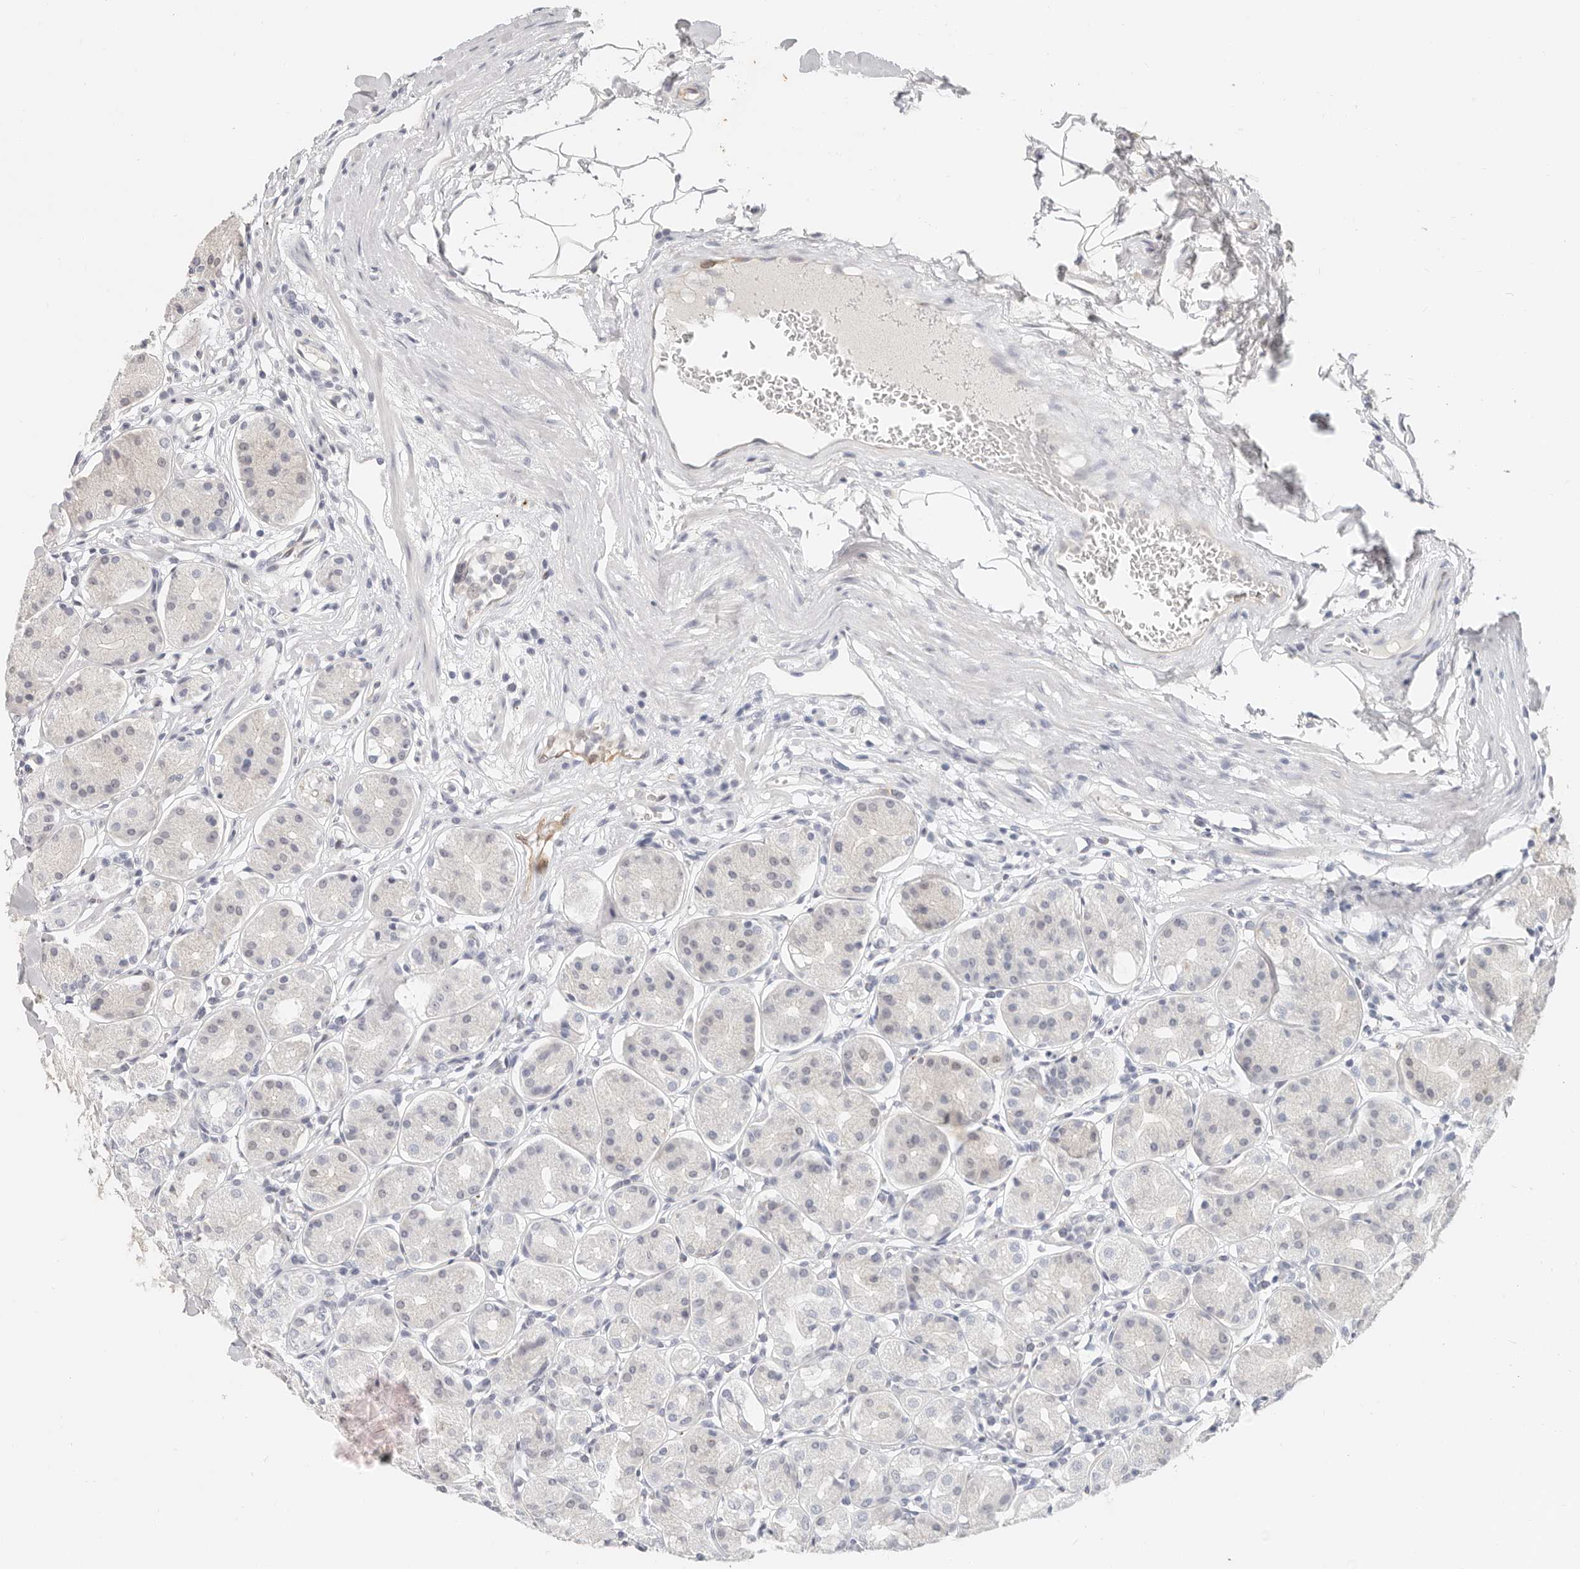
{"staining": {"intensity": "negative", "quantity": "none", "location": "none"}, "tissue": "stomach", "cell_type": "Glandular cells", "image_type": "normal", "snomed": [{"axis": "morphology", "description": "Normal tissue, NOS"}, {"axis": "topography", "description": "Stomach"}, {"axis": "topography", "description": "Stomach, lower"}], "caption": "Immunohistochemistry (IHC) photomicrograph of unremarkable stomach: human stomach stained with DAB demonstrates no significant protein expression in glandular cells. (Brightfield microscopy of DAB (3,3'-diaminobenzidine) immunohistochemistry (IHC) at high magnification).", "gene": "ZRANB1", "patient": {"sex": "female", "age": 56}}